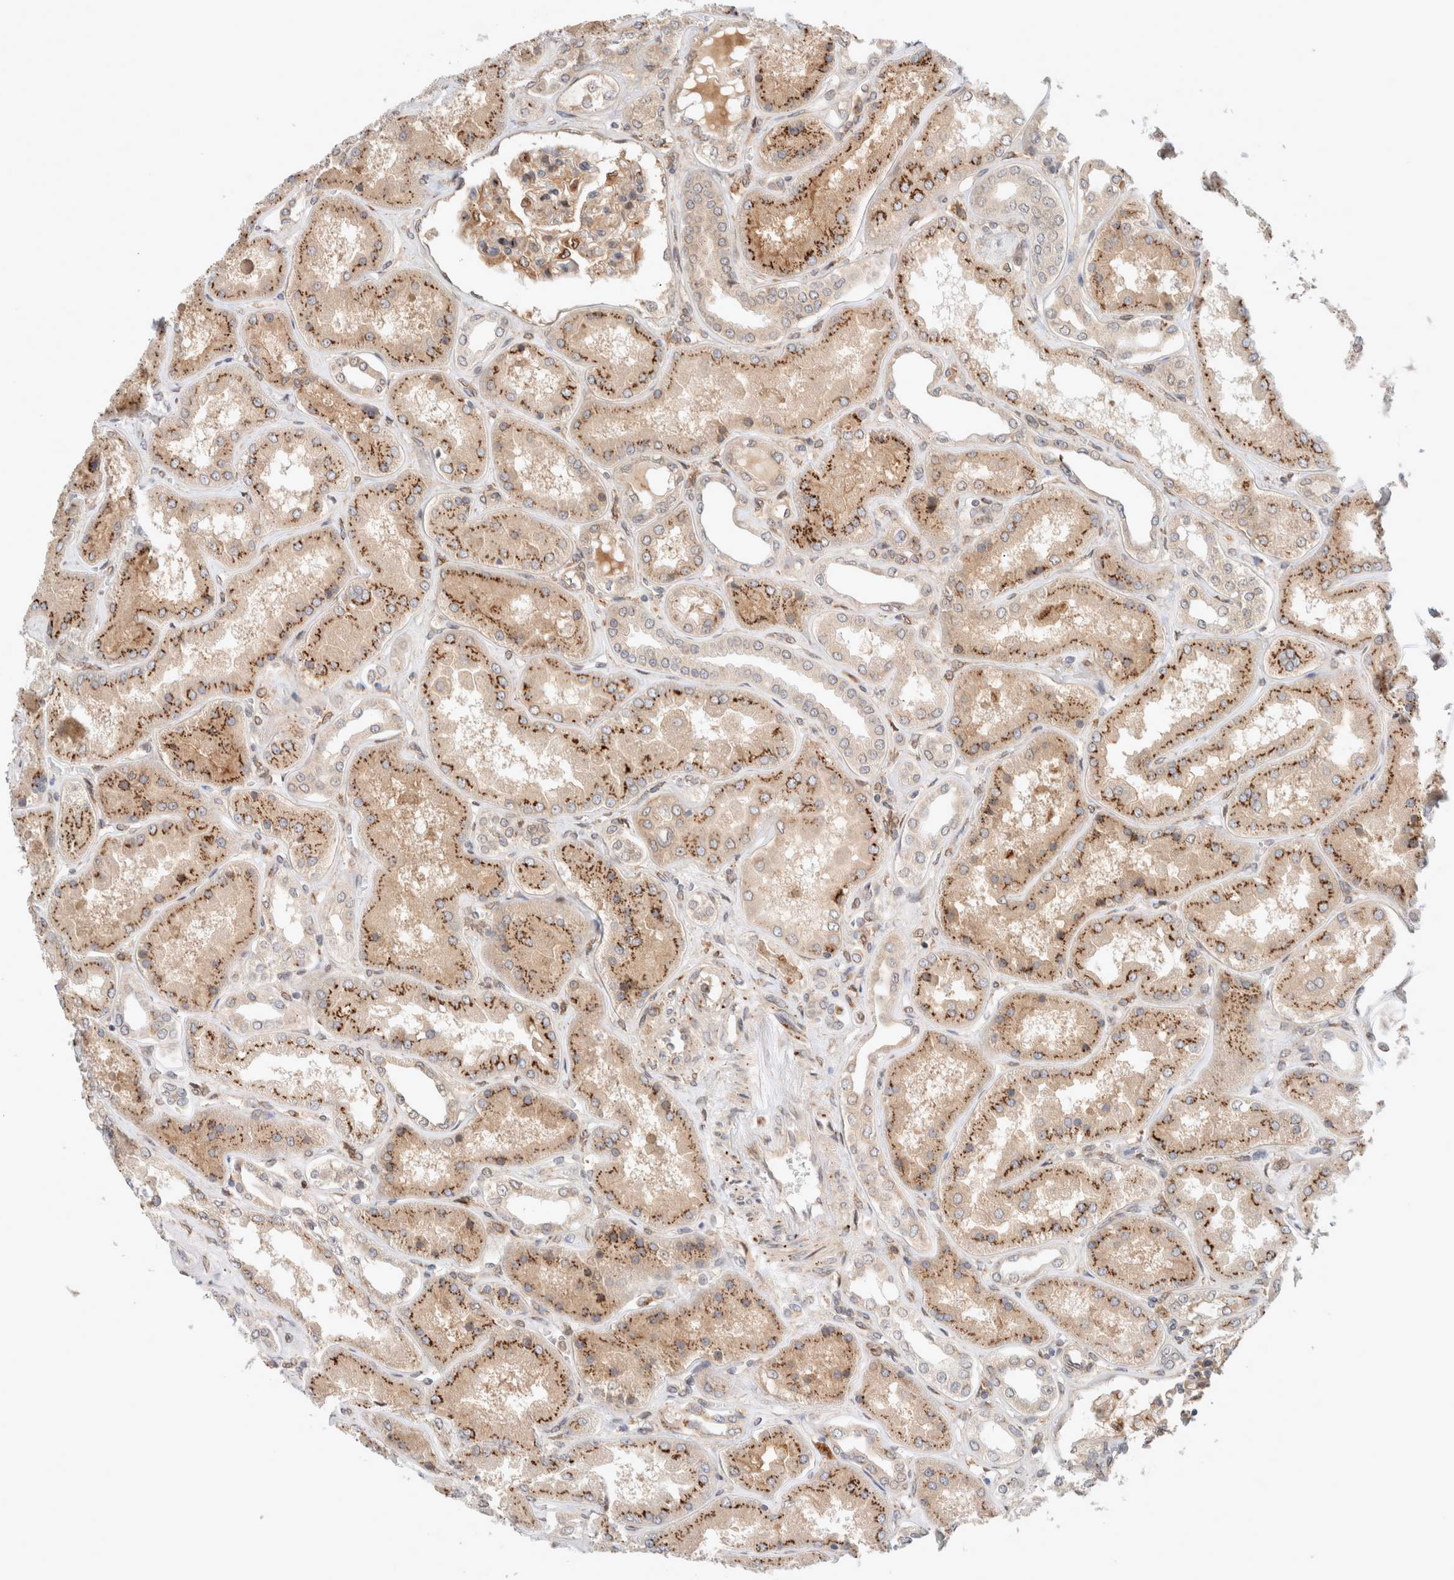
{"staining": {"intensity": "moderate", "quantity": ">75%", "location": "cytoplasmic/membranous"}, "tissue": "kidney", "cell_type": "Cells in glomeruli", "image_type": "normal", "snomed": [{"axis": "morphology", "description": "Normal tissue, NOS"}, {"axis": "topography", "description": "Kidney"}], "caption": "About >75% of cells in glomeruli in unremarkable human kidney demonstrate moderate cytoplasmic/membranous protein expression as visualized by brown immunohistochemical staining.", "gene": "GCN1", "patient": {"sex": "female", "age": 56}}